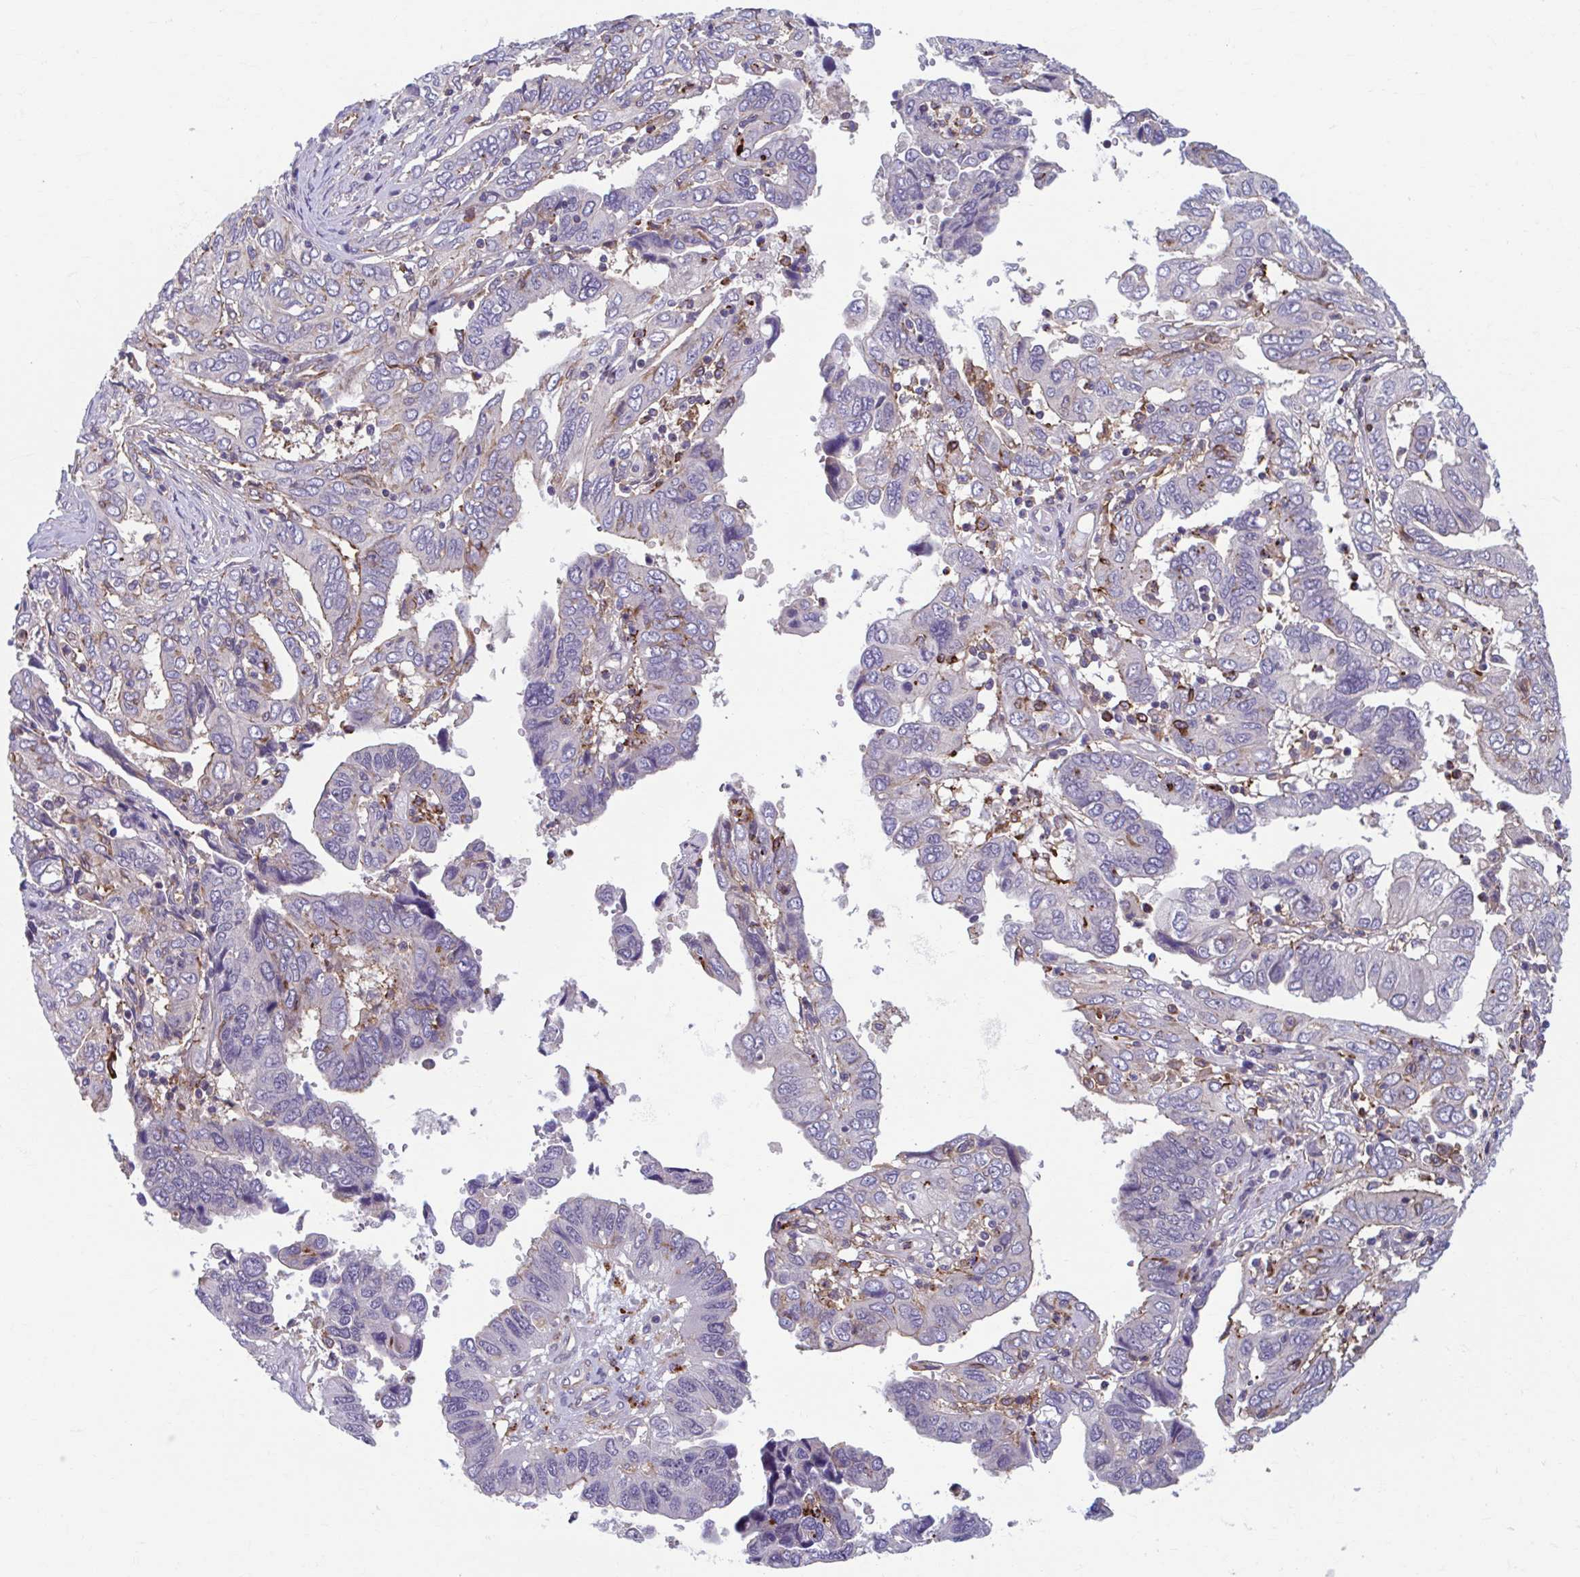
{"staining": {"intensity": "negative", "quantity": "none", "location": "none"}, "tissue": "ovarian cancer", "cell_type": "Tumor cells", "image_type": "cancer", "snomed": [{"axis": "morphology", "description": "Cystadenocarcinoma, serous, NOS"}, {"axis": "topography", "description": "Ovary"}], "caption": "Human ovarian serous cystadenocarcinoma stained for a protein using IHC displays no positivity in tumor cells.", "gene": "ADAT3", "patient": {"sex": "female", "age": 79}}